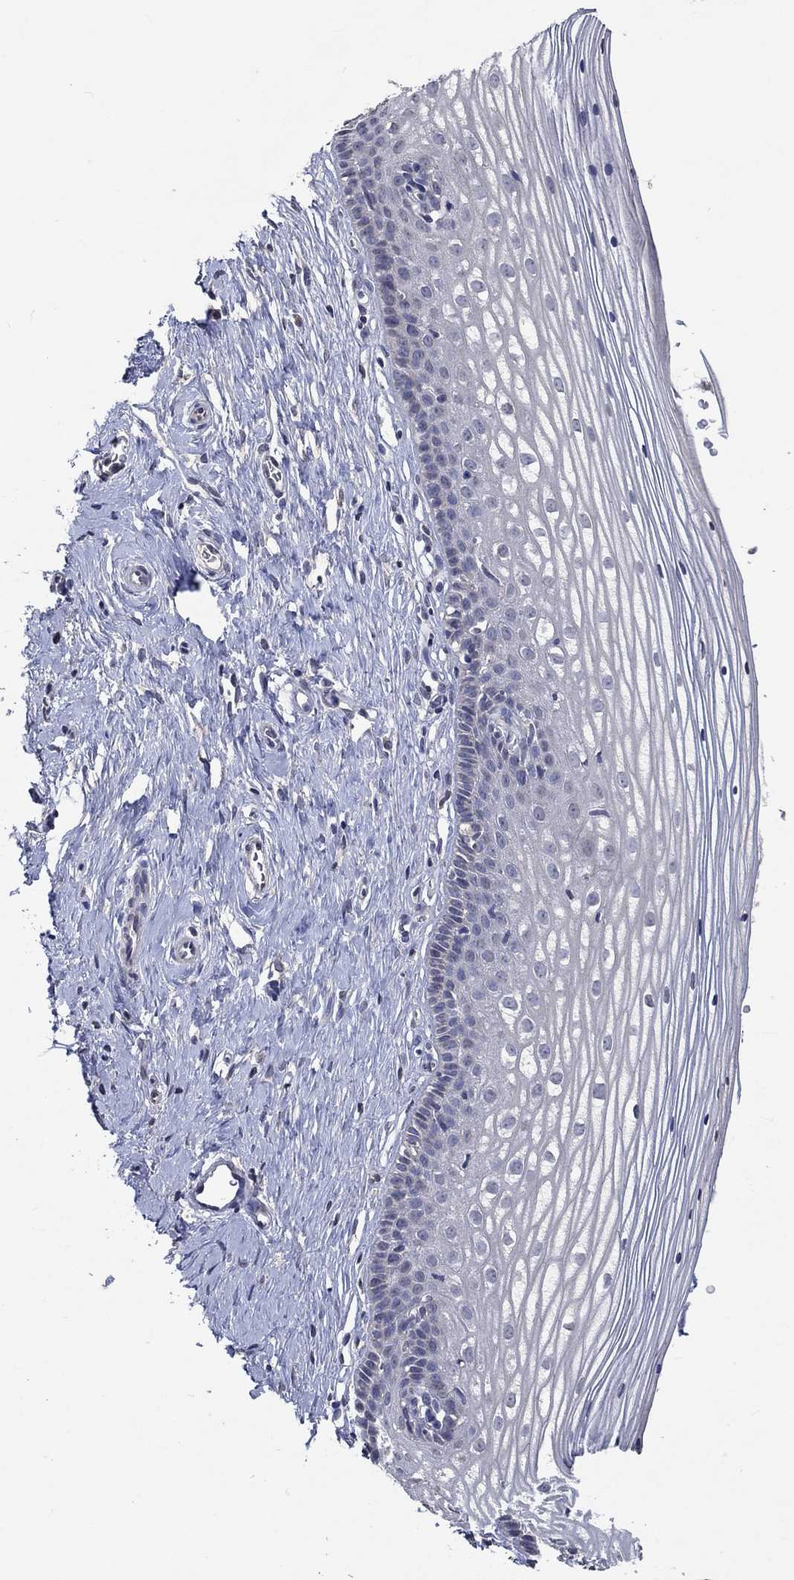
{"staining": {"intensity": "negative", "quantity": "none", "location": "none"}, "tissue": "cervix", "cell_type": "Glandular cells", "image_type": "normal", "snomed": [{"axis": "morphology", "description": "Normal tissue, NOS"}, {"axis": "topography", "description": "Cervix"}], "caption": "Glandular cells are negative for protein expression in benign human cervix. Brightfield microscopy of immunohistochemistry (IHC) stained with DAB (3,3'-diaminobenzidine) (brown) and hematoxylin (blue), captured at high magnification.", "gene": "TMEM169", "patient": {"sex": "female", "age": 40}}